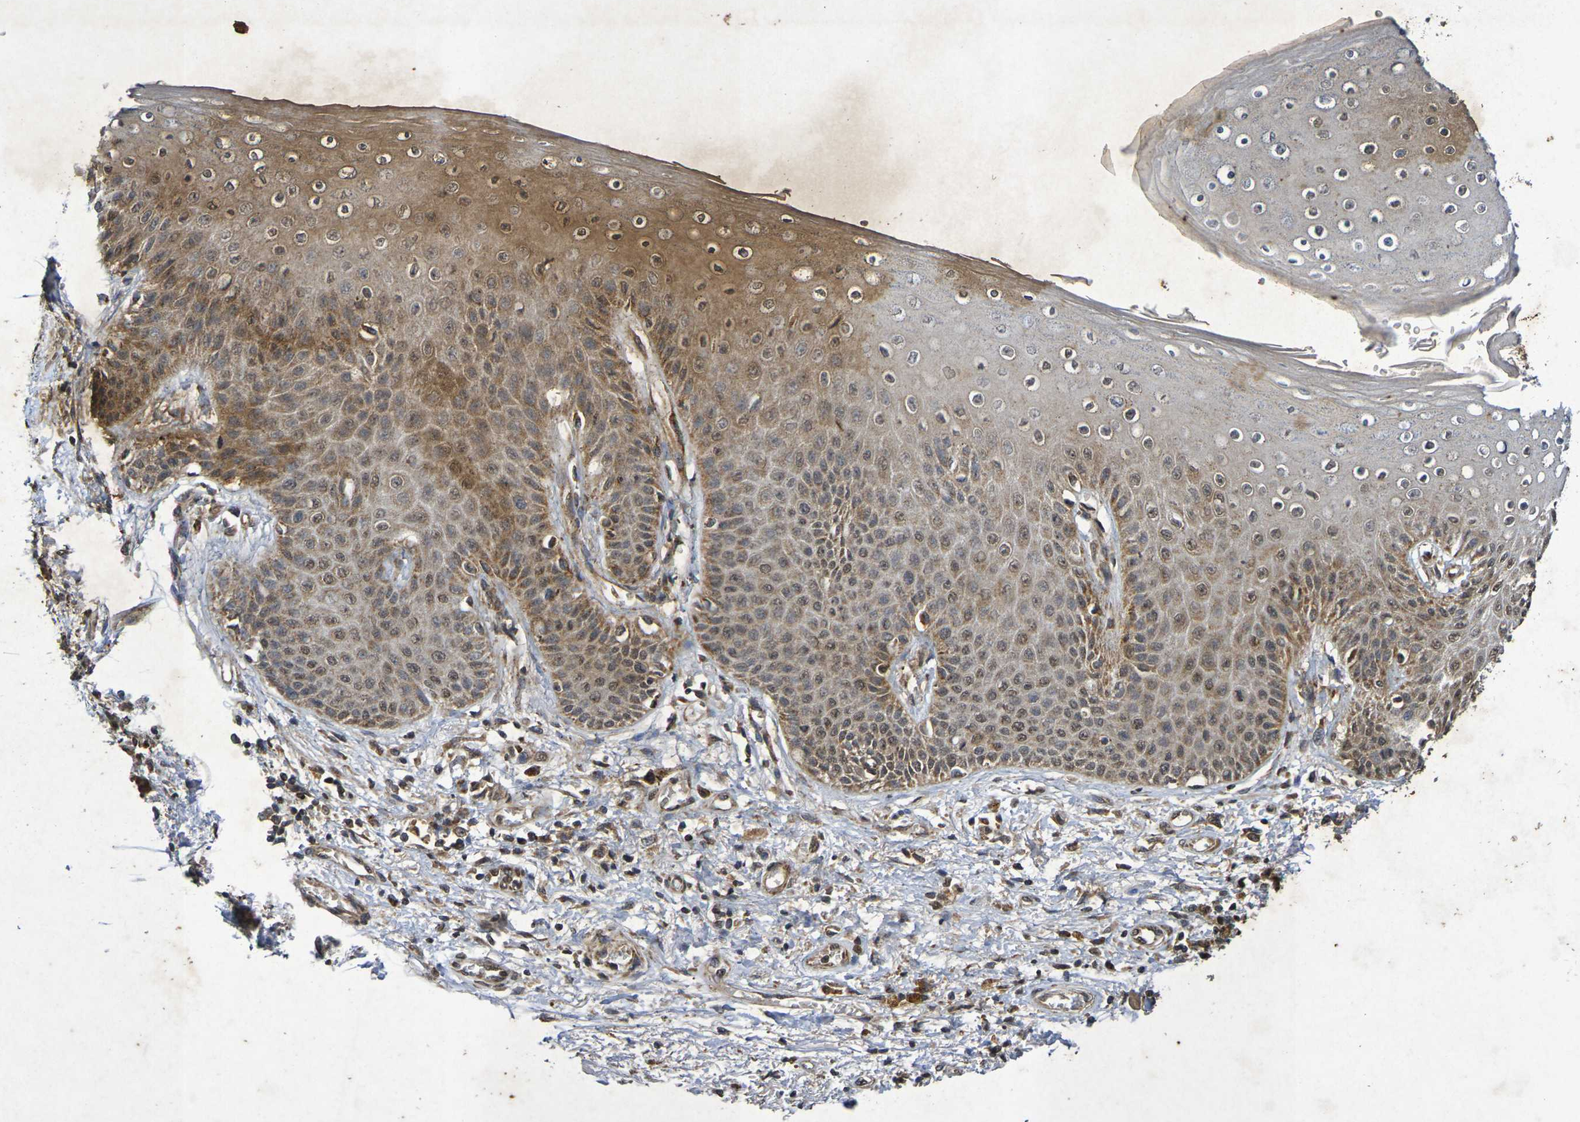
{"staining": {"intensity": "moderate", "quantity": ">75%", "location": "cytoplasmic/membranous,nuclear"}, "tissue": "skin", "cell_type": "Epidermal cells", "image_type": "normal", "snomed": [{"axis": "morphology", "description": "Normal tissue, NOS"}, {"axis": "topography", "description": "Anal"}], "caption": "A histopathology image of human skin stained for a protein displays moderate cytoplasmic/membranous,nuclear brown staining in epidermal cells.", "gene": "GUCY1A2", "patient": {"sex": "female", "age": 46}}